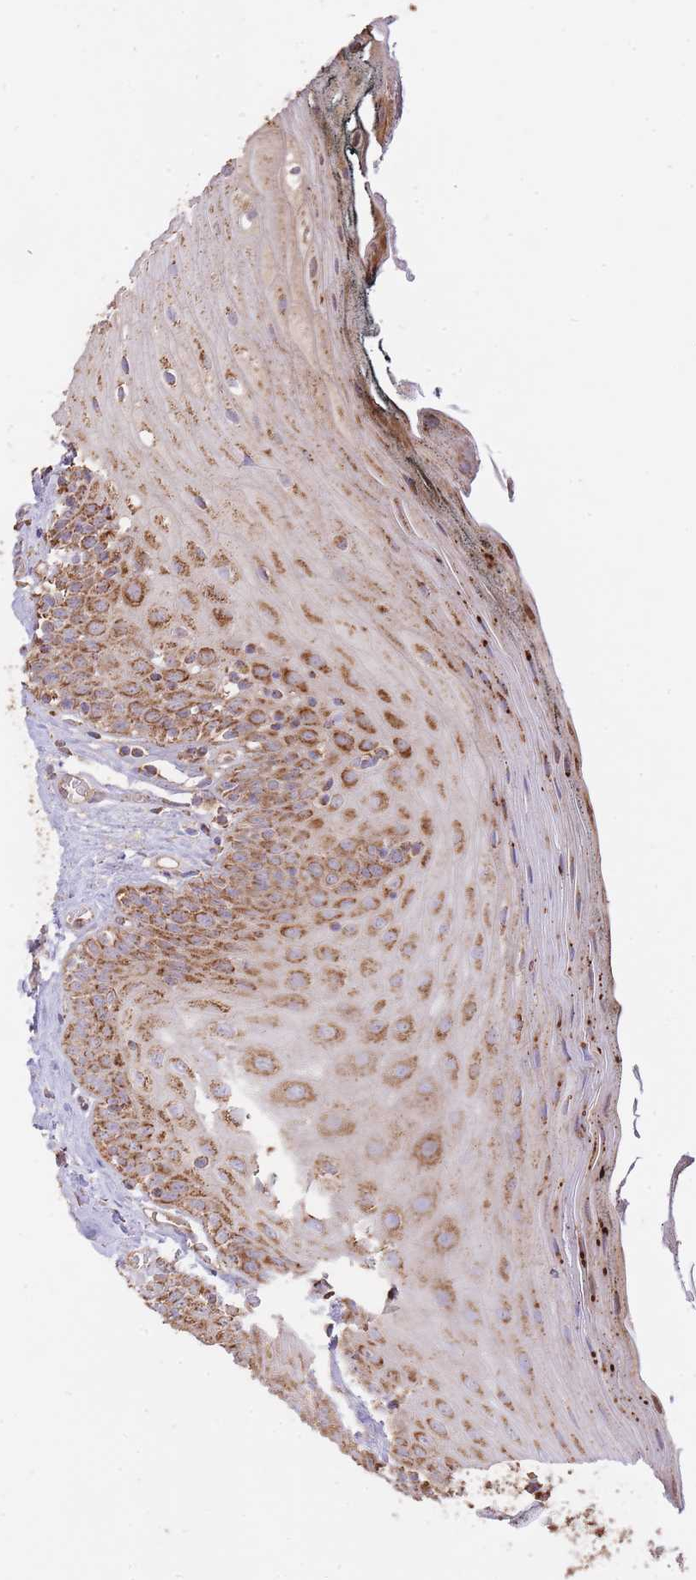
{"staining": {"intensity": "strong", "quantity": ">75%", "location": "cytoplasmic/membranous"}, "tissue": "oral mucosa", "cell_type": "Squamous epithelial cells", "image_type": "normal", "snomed": [{"axis": "morphology", "description": "Normal tissue, NOS"}, {"axis": "morphology", "description": "Squamous cell carcinoma, NOS"}, {"axis": "topography", "description": "Oral tissue"}, {"axis": "topography", "description": "Head-Neck"}], "caption": "Approximately >75% of squamous epithelial cells in unremarkable human oral mucosa reveal strong cytoplasmic/membranous protein expression as visualized by brown immunohistochemical staining.", "gene": "PREP", "patient": {"sex": "female", "age": 81}}